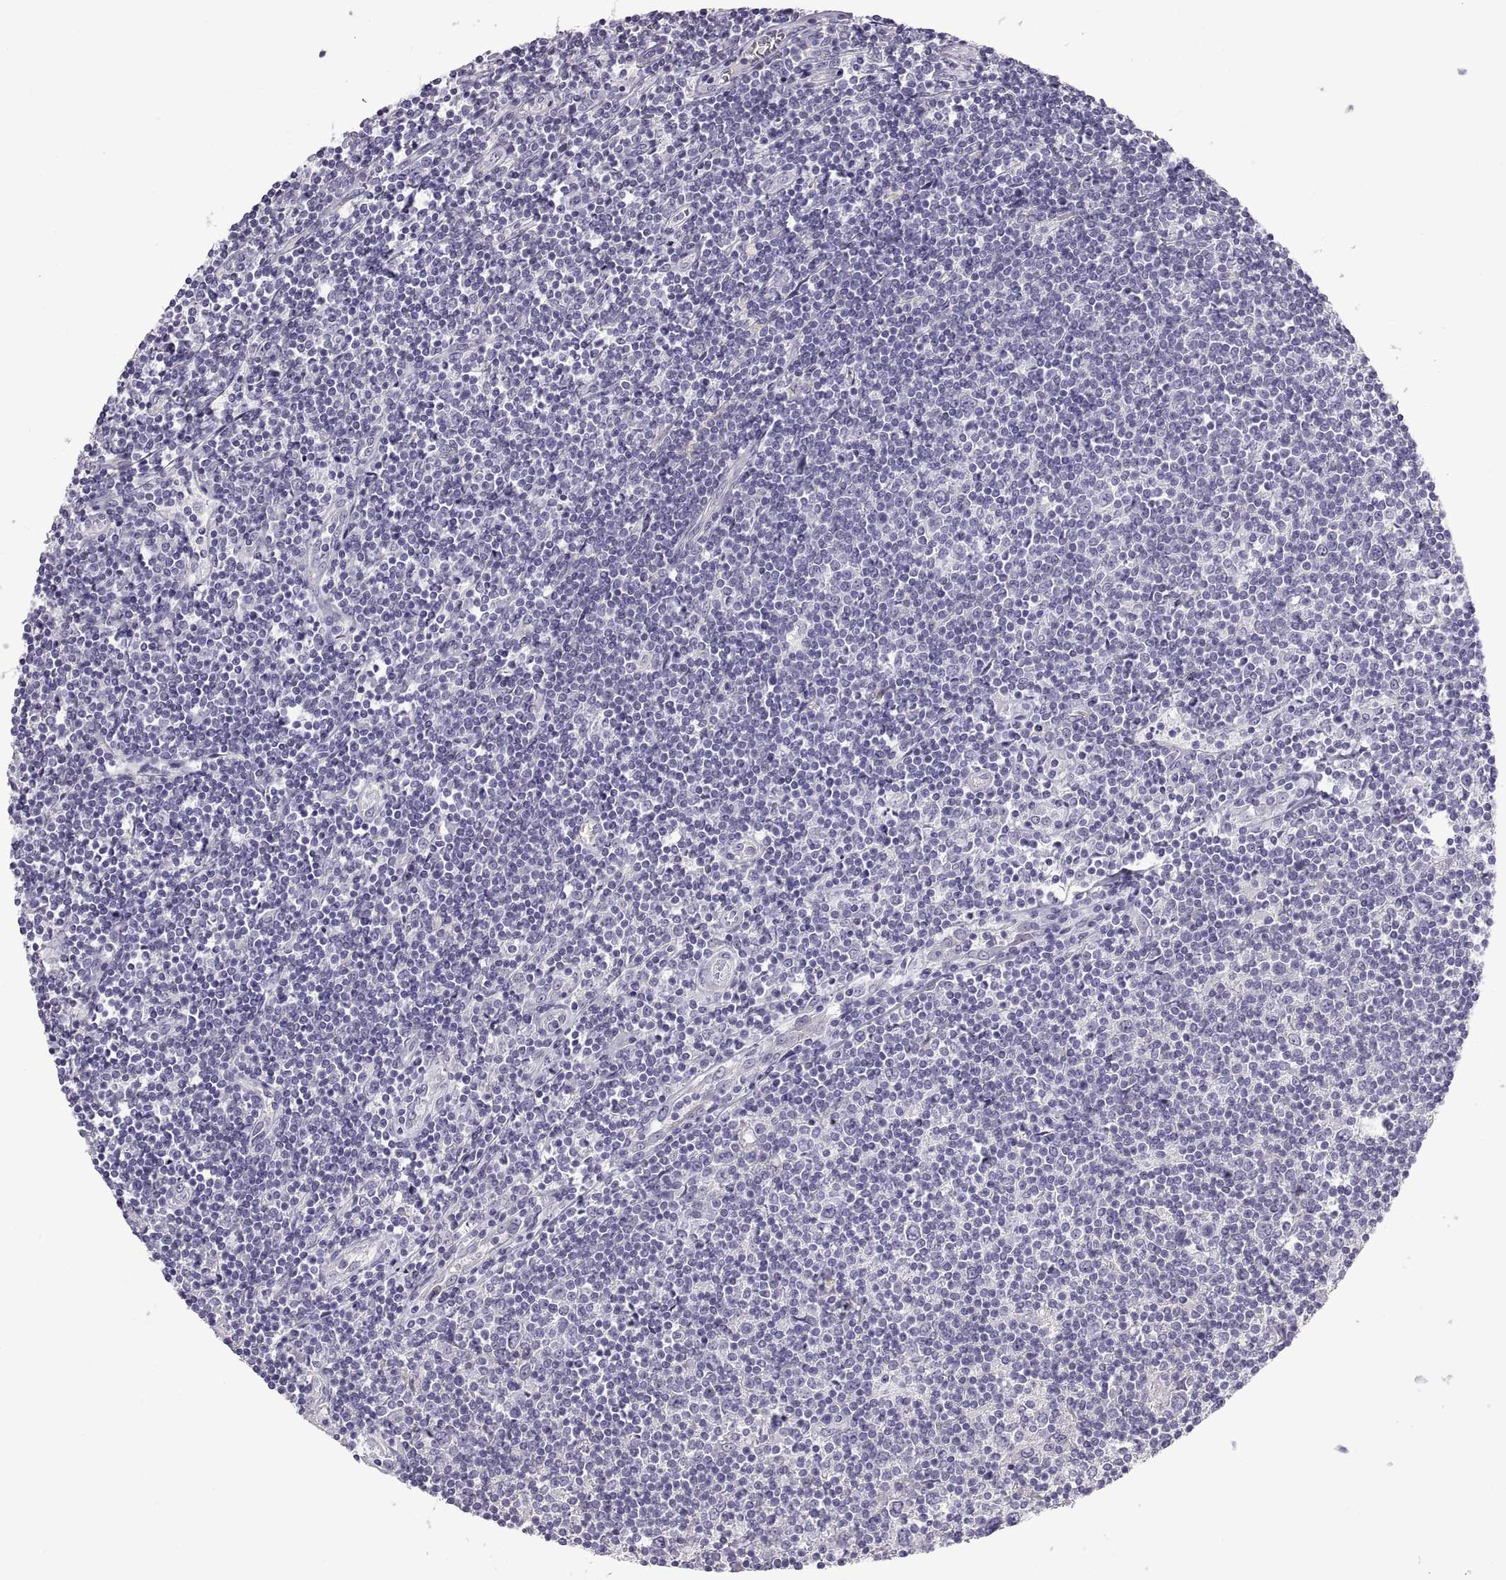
{"staining": {"intensity": "negative", "quantity": "none", "location": "none"}, "tissue": "lymphoma", "cell_type": "Tumor cells", "image_type": "cancer", "snomed": [{"axis": "morphology", "description": "Hodgkin's disease, NOS"}, {"axis": "topography", "description": "Lymph node"}], "caption": "There is no significant staining in tumor cells of lymphoma.", "gene": "CRYBB3", "patient": {"sex": "male", "age": 40}}